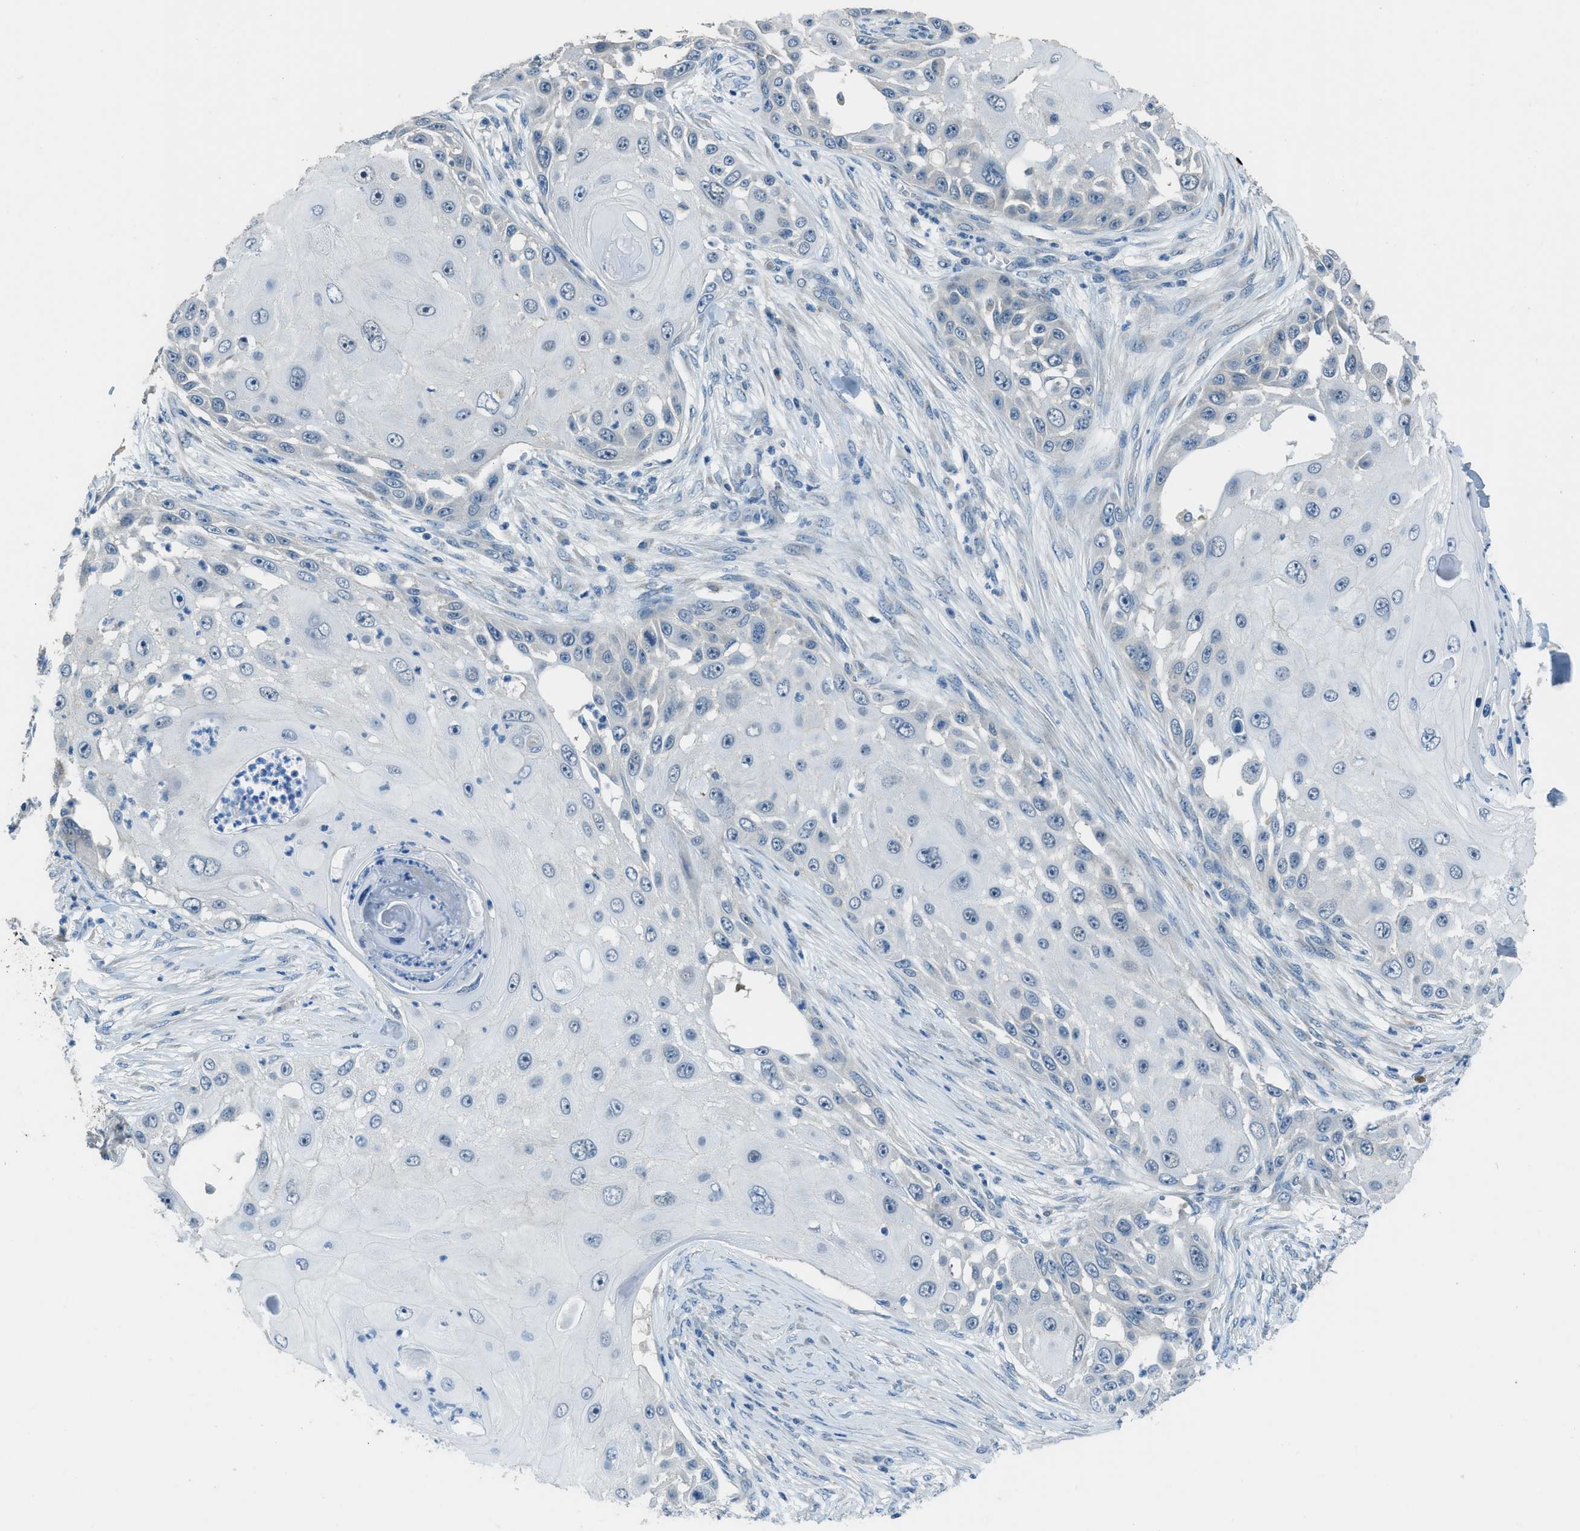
{"staining": {"intensity": "negative", "quantity": "none", "location": "none"}, "tissue": "skin cancer", "cell_type": "Tumor cells", "image_type": "cancer", "snomed": [{"axis": "morphology", "description": "Squamous cell carcinoma, NOS"}, {"axis": "topography", "description": "Skin"}], "caption": "Protein analysis of skin squamous cell carcinoma exhibits no significant expression in tumor cells.", "gene": "TIMD4", "patient": {"sex": "female", "age": 44}}